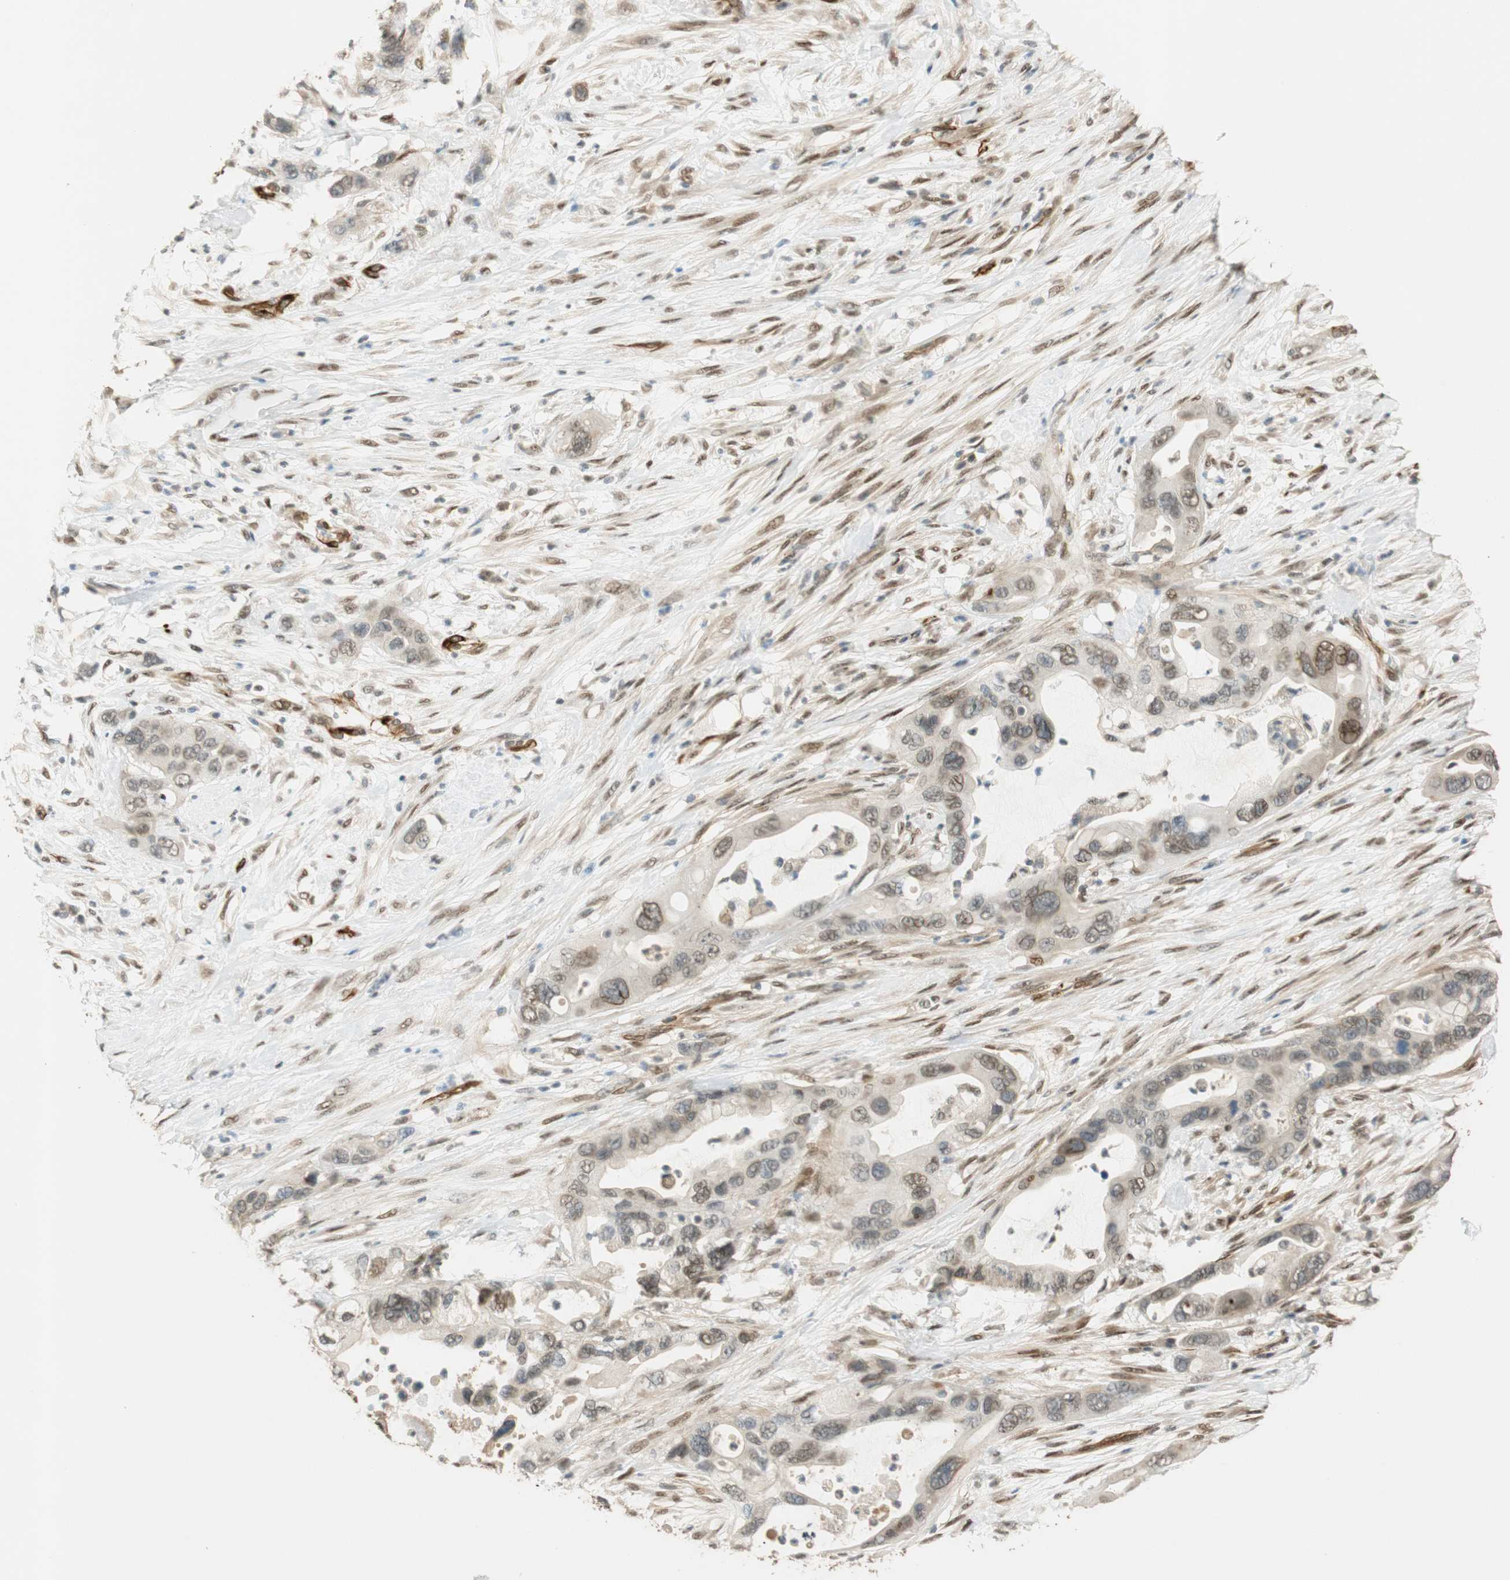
{"staining": {"intensity": "negative", "quantity": "none", "location": "none"}, "tissue": "pancreatic cancer", "cell_type": "Tumor cells", "image_type": "cancer", "snomed": [{"axis": "morphology", "description": "Adenocarcinoma, NOS"}, {"axis": "topography", "description": "Pancreas"}], "caption": "IHC photomicrograph of human pancreatic adenocarcinoma stained for a protein (brown), which shows no staining in tumor cells.", "gene": "NES", "patient": {"sex": "female", "age": 71}}